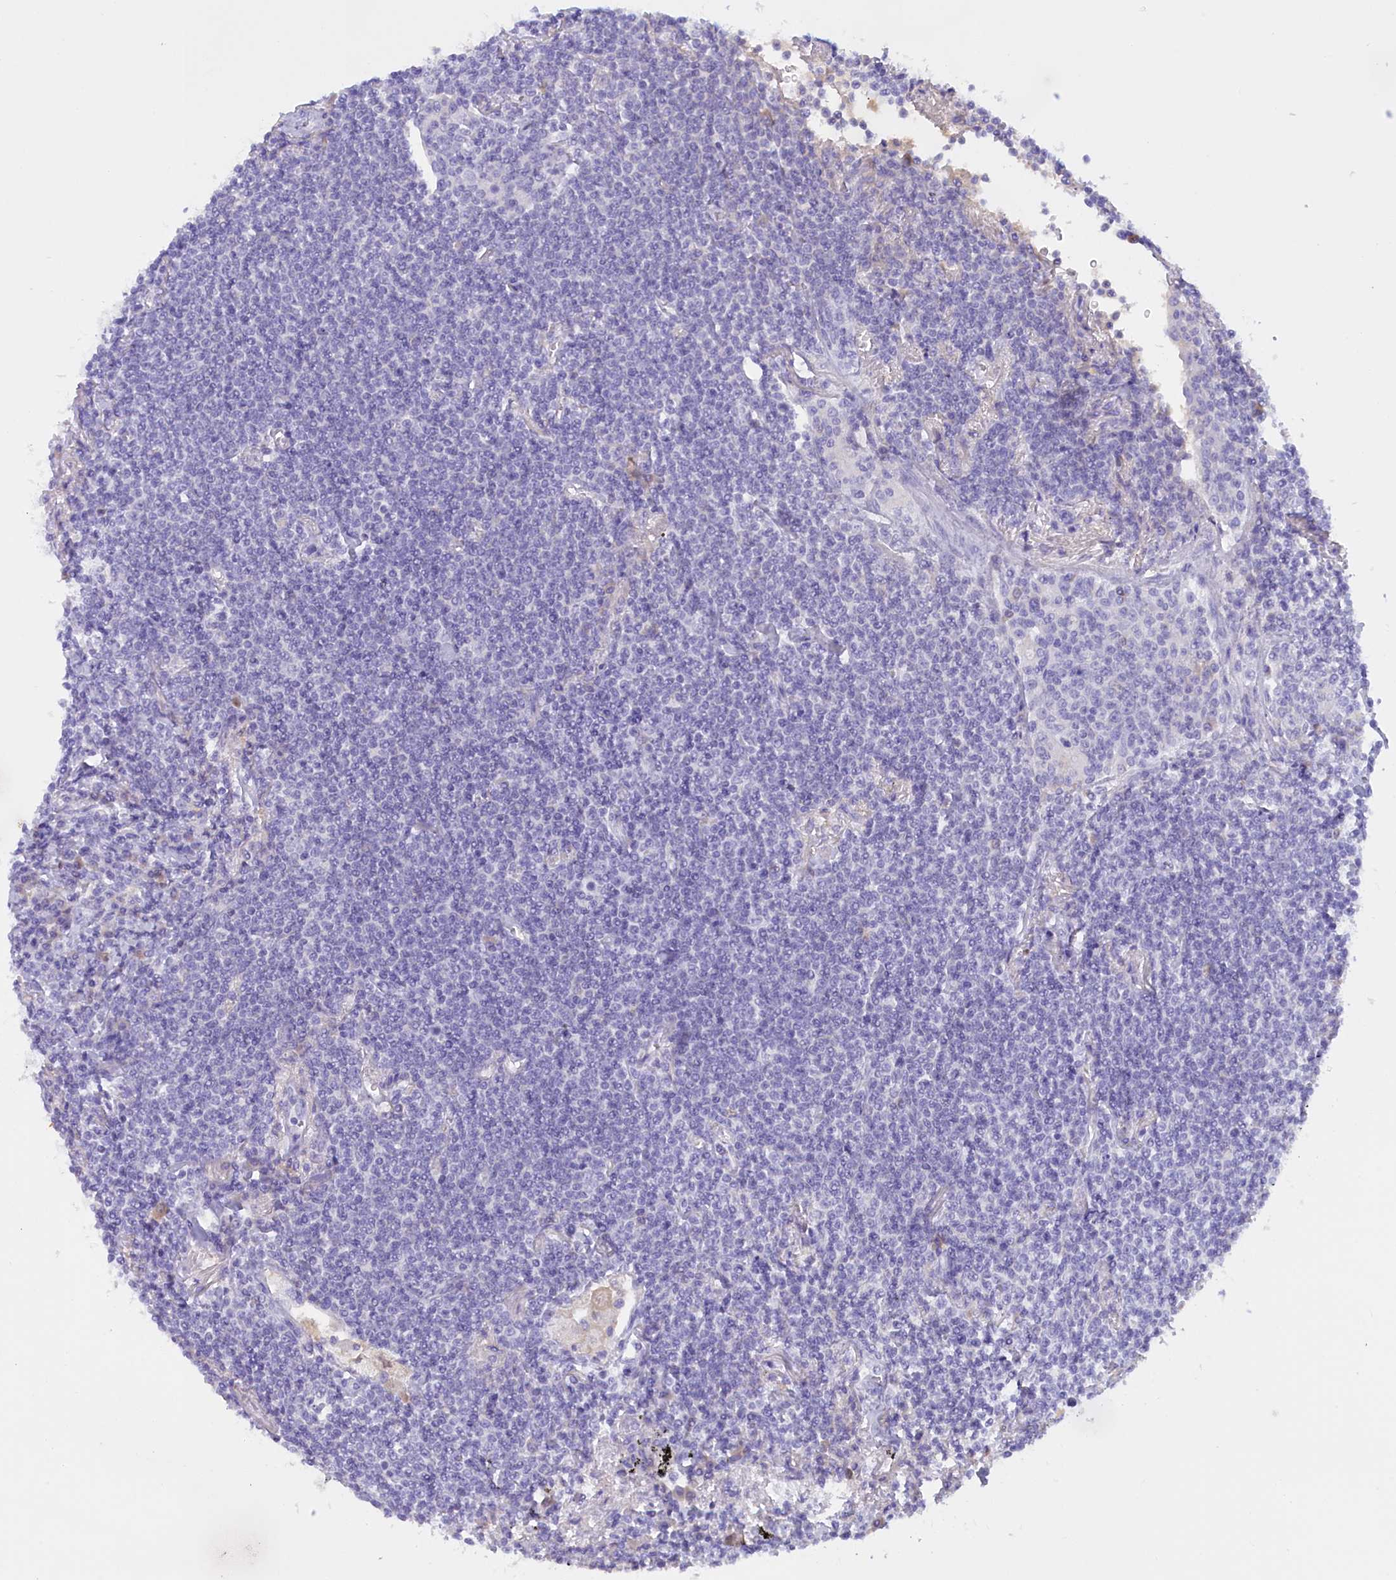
{"staining": {"intensity": "negative", "quantity": "none", "location": "none"}, "tissue": "lymphoma", "cell_type": "Tumor cells", "image_type": "cancer", "snomed": [{"axis": "morphology", "description": "Malignant lymphoma, non-Hodgkin's type, Low grade"}, {"axis": "topography", "description": "Lung"}], "caption": "IHC of low-grade malignant lymphoma, non-Hodgkin's type demonstrates no positivity in tumor cells. (DAB immunohistochemistry with hematoxylin counter stain).", "gene": "PROK2", "patient": {"sex": "female", "age": 71}}